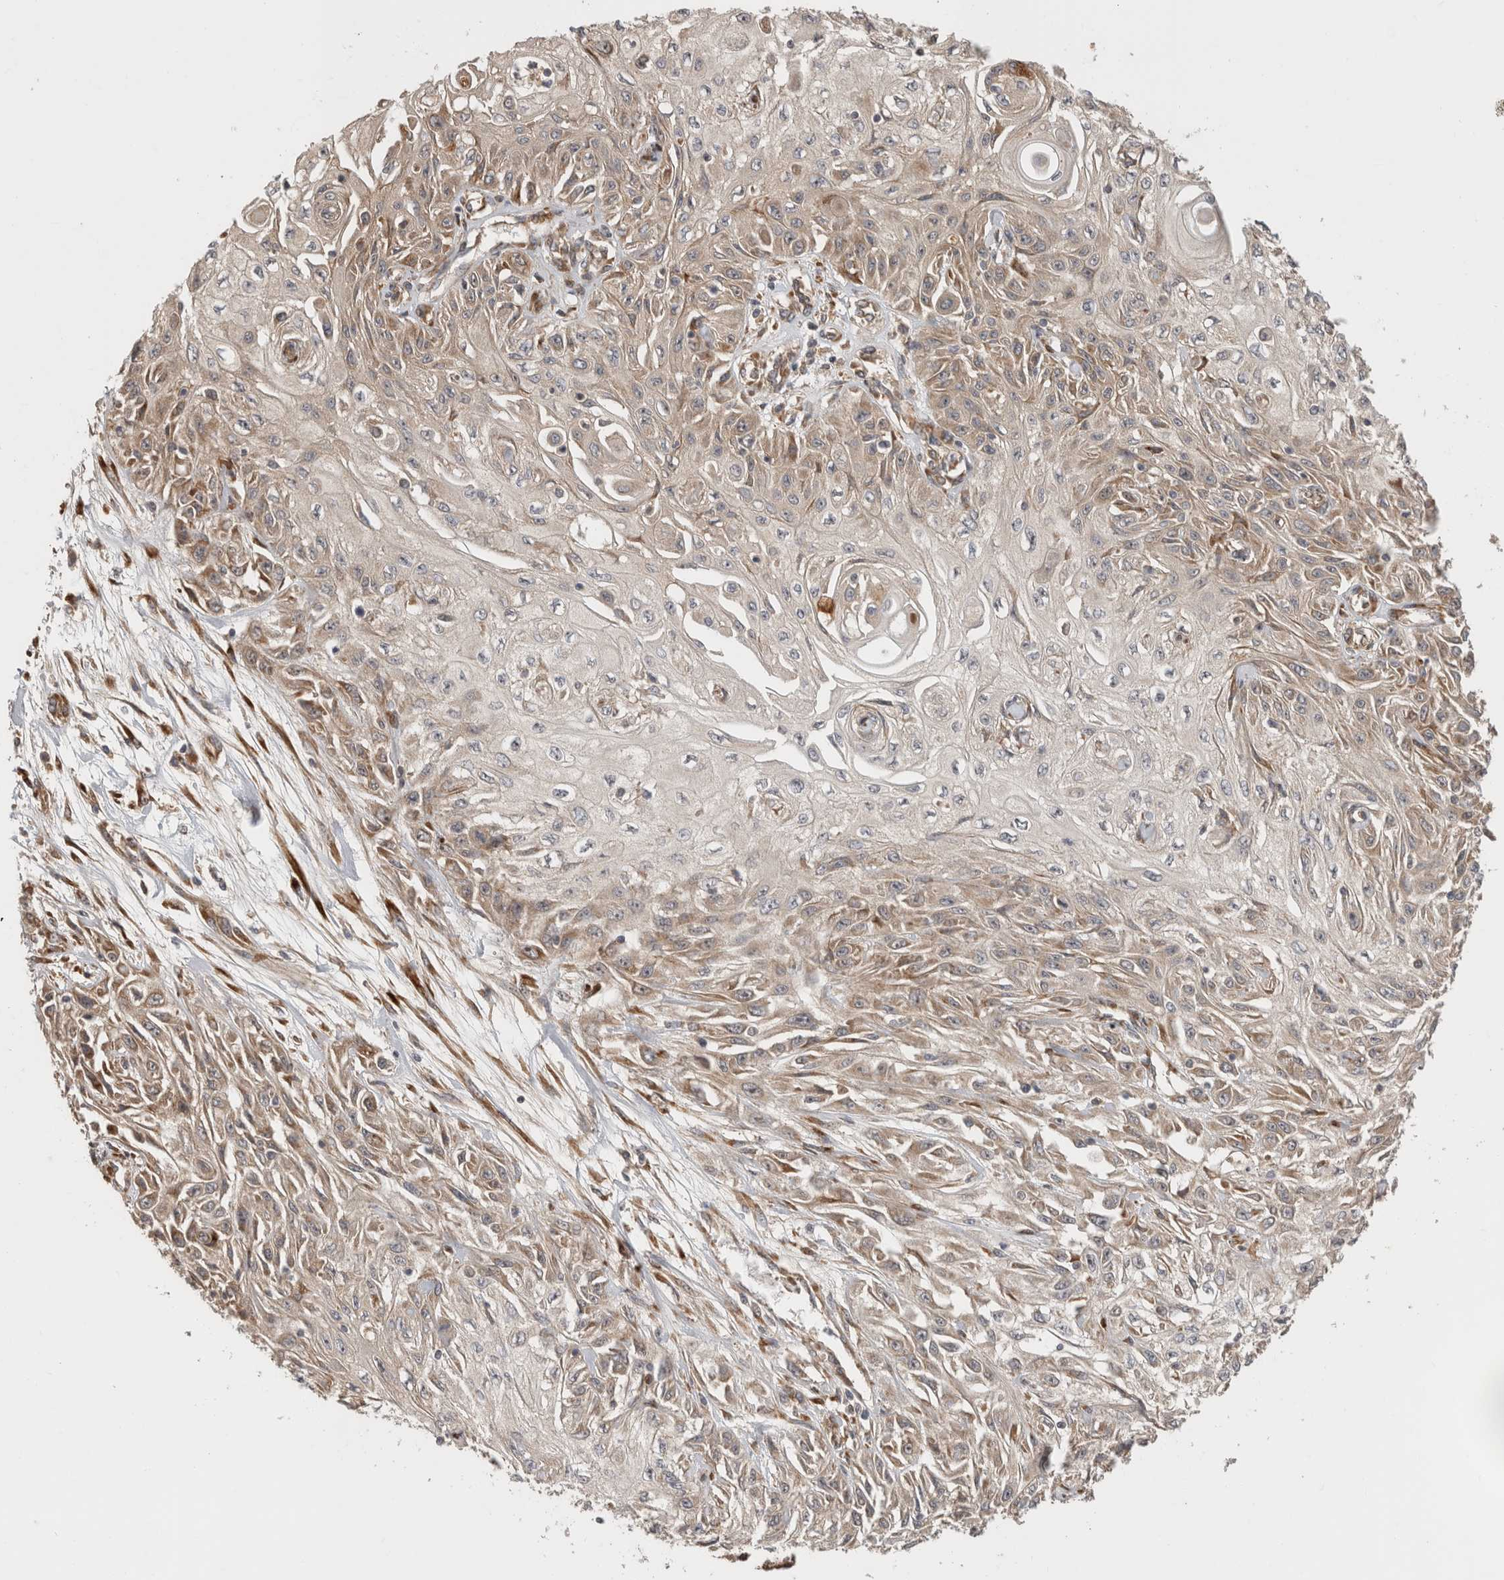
{"staining": {"intensity": "weak", "quantity": ">75%", "location": "cytoplasmic/membranous"}, "tissue": "skin cancer", "cell_type": "Tumor cells", "image_type": "cancer", "snomed": [{"axis": "morphology", "description": "Squamous cell carcinoma, NOS"}, {"axis": "morphology", "description": "Squamous cell carcinoma, metastatic, NOS"}, {"axis": "topography", "description": "Skin"}, {"axis": "topography", "description": "Lymph node"}], "caption": "Protein positivity by immunohistochemistry (IHC) exhibits weak cytoplasmic/membranous staining in approximately >75% of tumor cells in metastatic squamous cell carcinoma (skin).", "gene": "PCDHB15", "patient": {"sex": "male", "age": 75}}